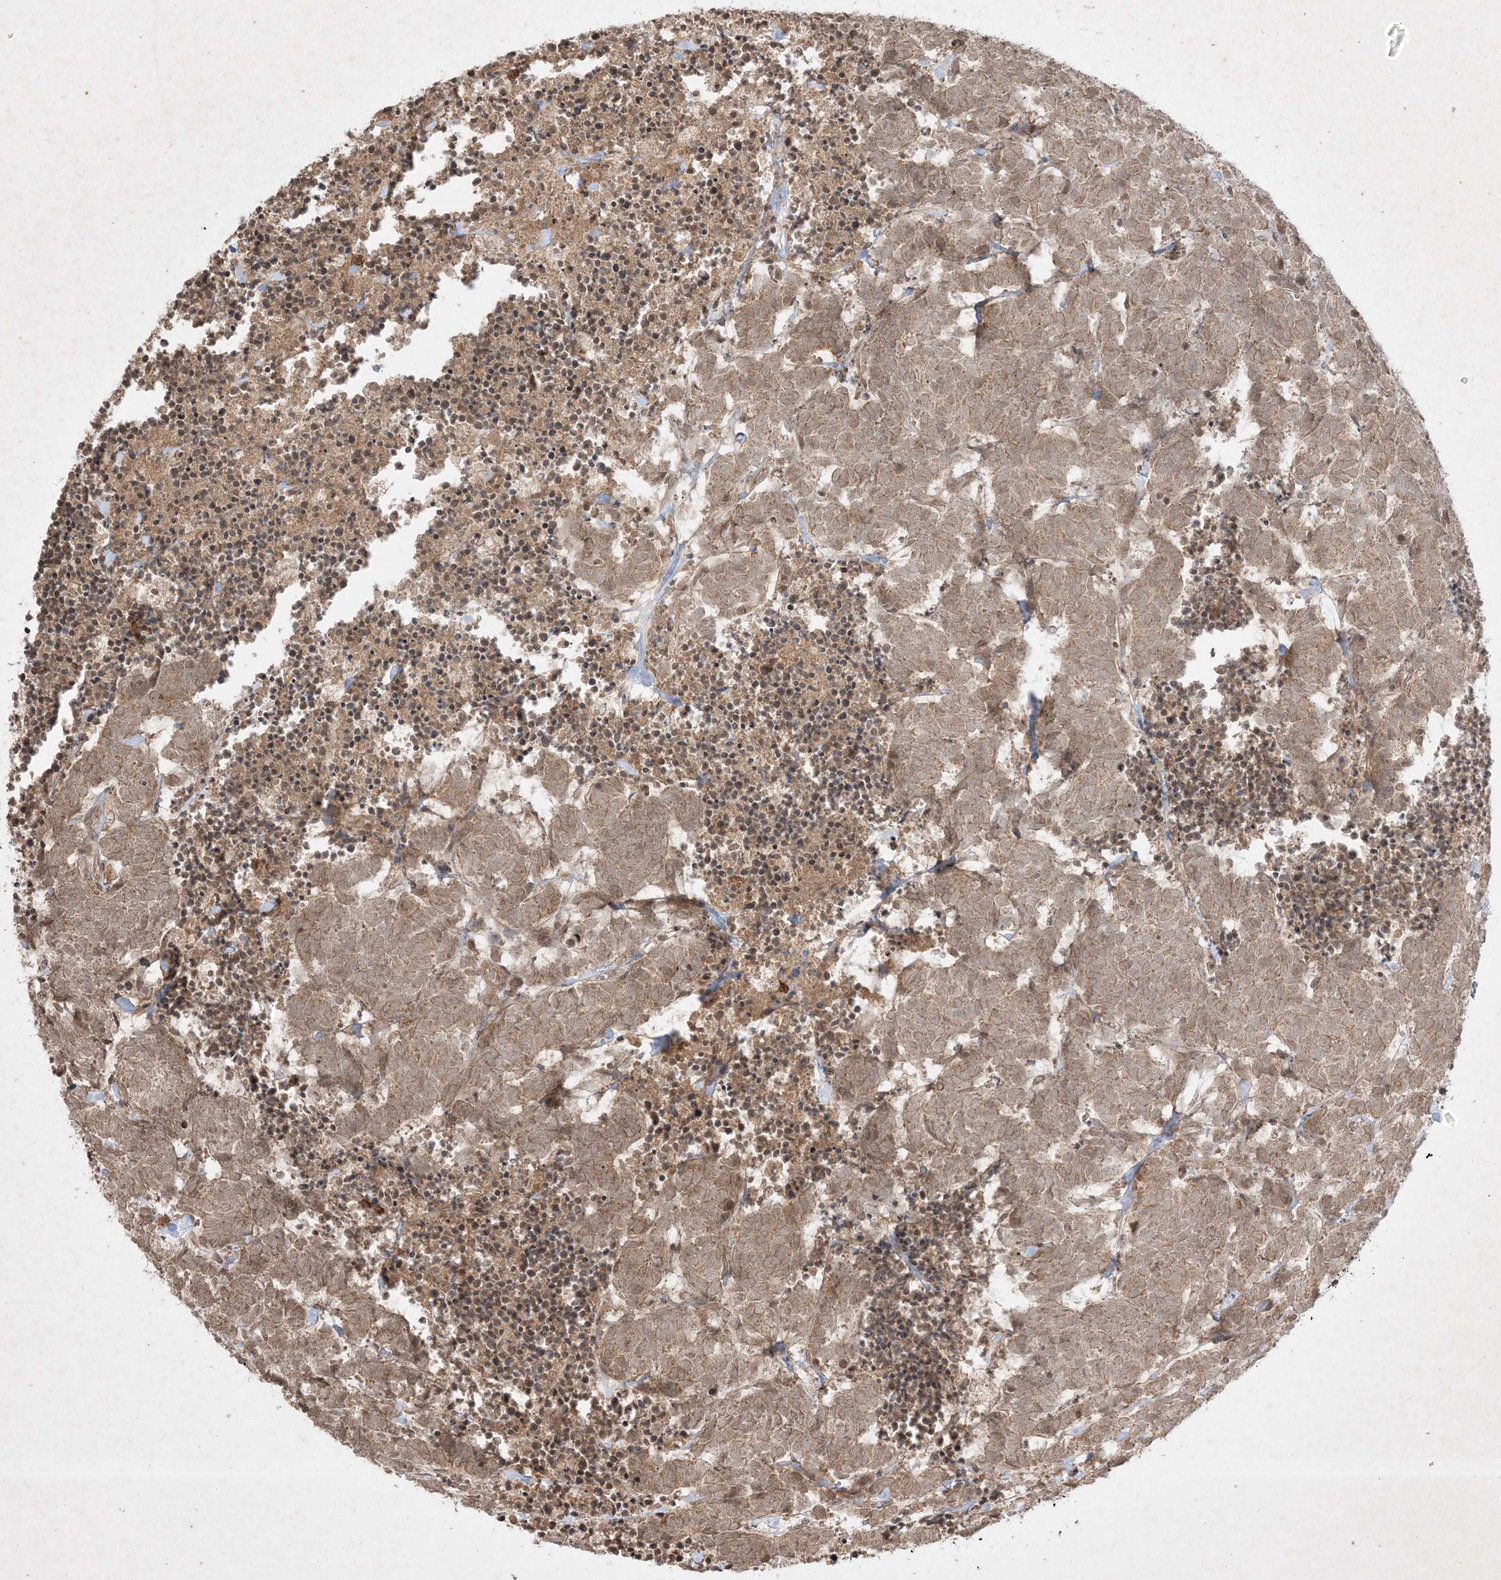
{"staining": {"intensity": "weak", "quantity": ">75%", "location": "cytoplasmic/membranous"}, "tissue": "carcinoid", "cell_type": "Tumor cells", "image_type": "cancer", "snomed": [{"axis": "morphology", "description": "Carcinoma, NOS"}, {"axis": "morphology", "description": "Carcinoid, malignant, NOS"}, {"axis": "topography", "description": "Urinary bladder"}], "caption": "Carcinoid stained with IHC demonstrates weak cytoplasmic/membranous positivity in approximately >75% of tumor cells.", "gene": "PTK6", "patient": {"sex": "male", "age": 57}}